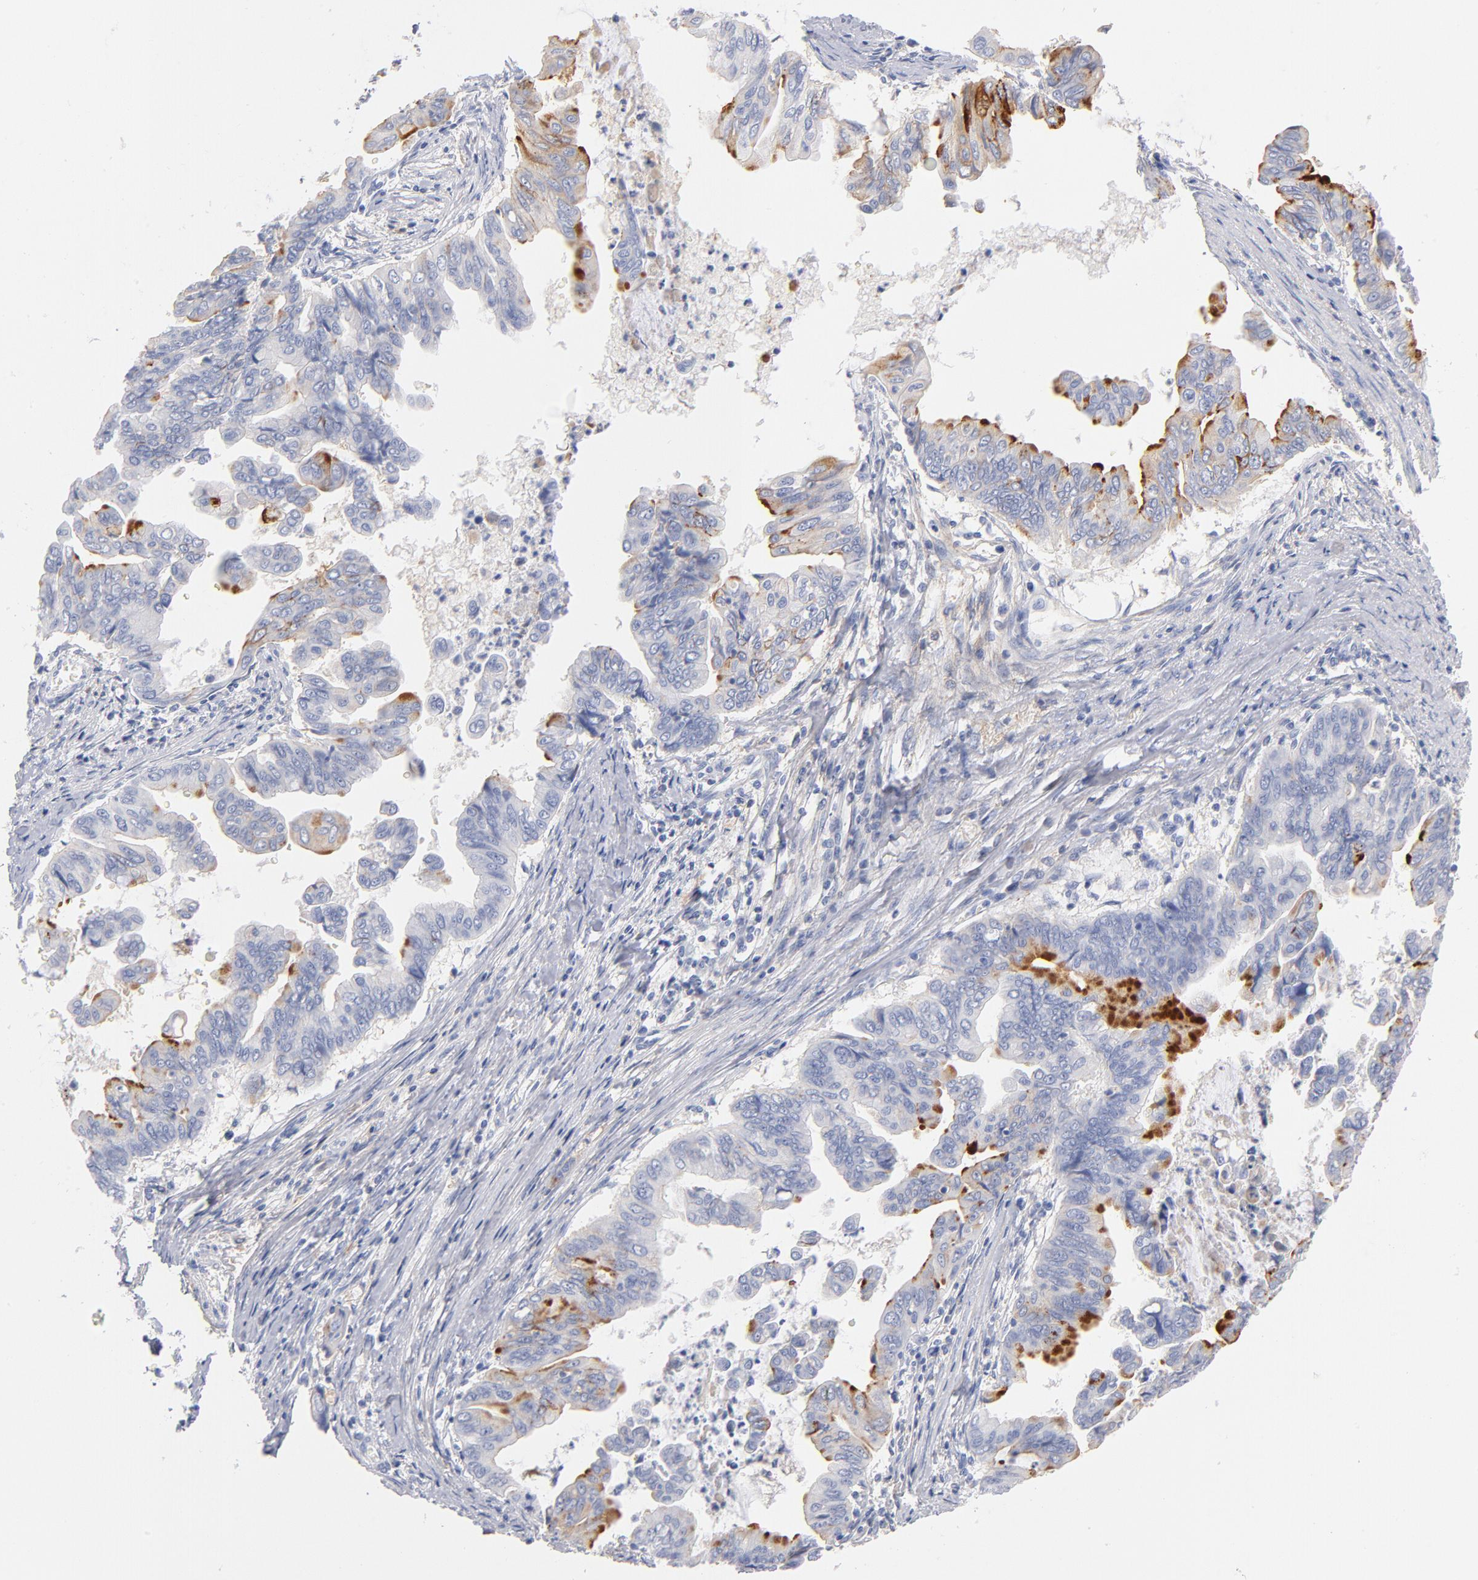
{"staining": {"intensity": "negative", "quantity": "none", "location": "none"}, "tissue": "stomach cancer", "cell_type": "Tumor cells", "image_type": "cancer", "snomed": [{"axis": "morphology", "description": "Adenocarcinoma, NOS"}, {"axis": "topography", "description": "Stomach, upper"}], "caption": "Immunohistochemistry (IHC) micrograph of neoplastic tissue: stomach adenocarcinoma stained with DAB reveals no significant protein expression in tumor cells. Nuclei are stained in blue.", "gene": "C3", "patient": {"sex": "male", "age": 80}}